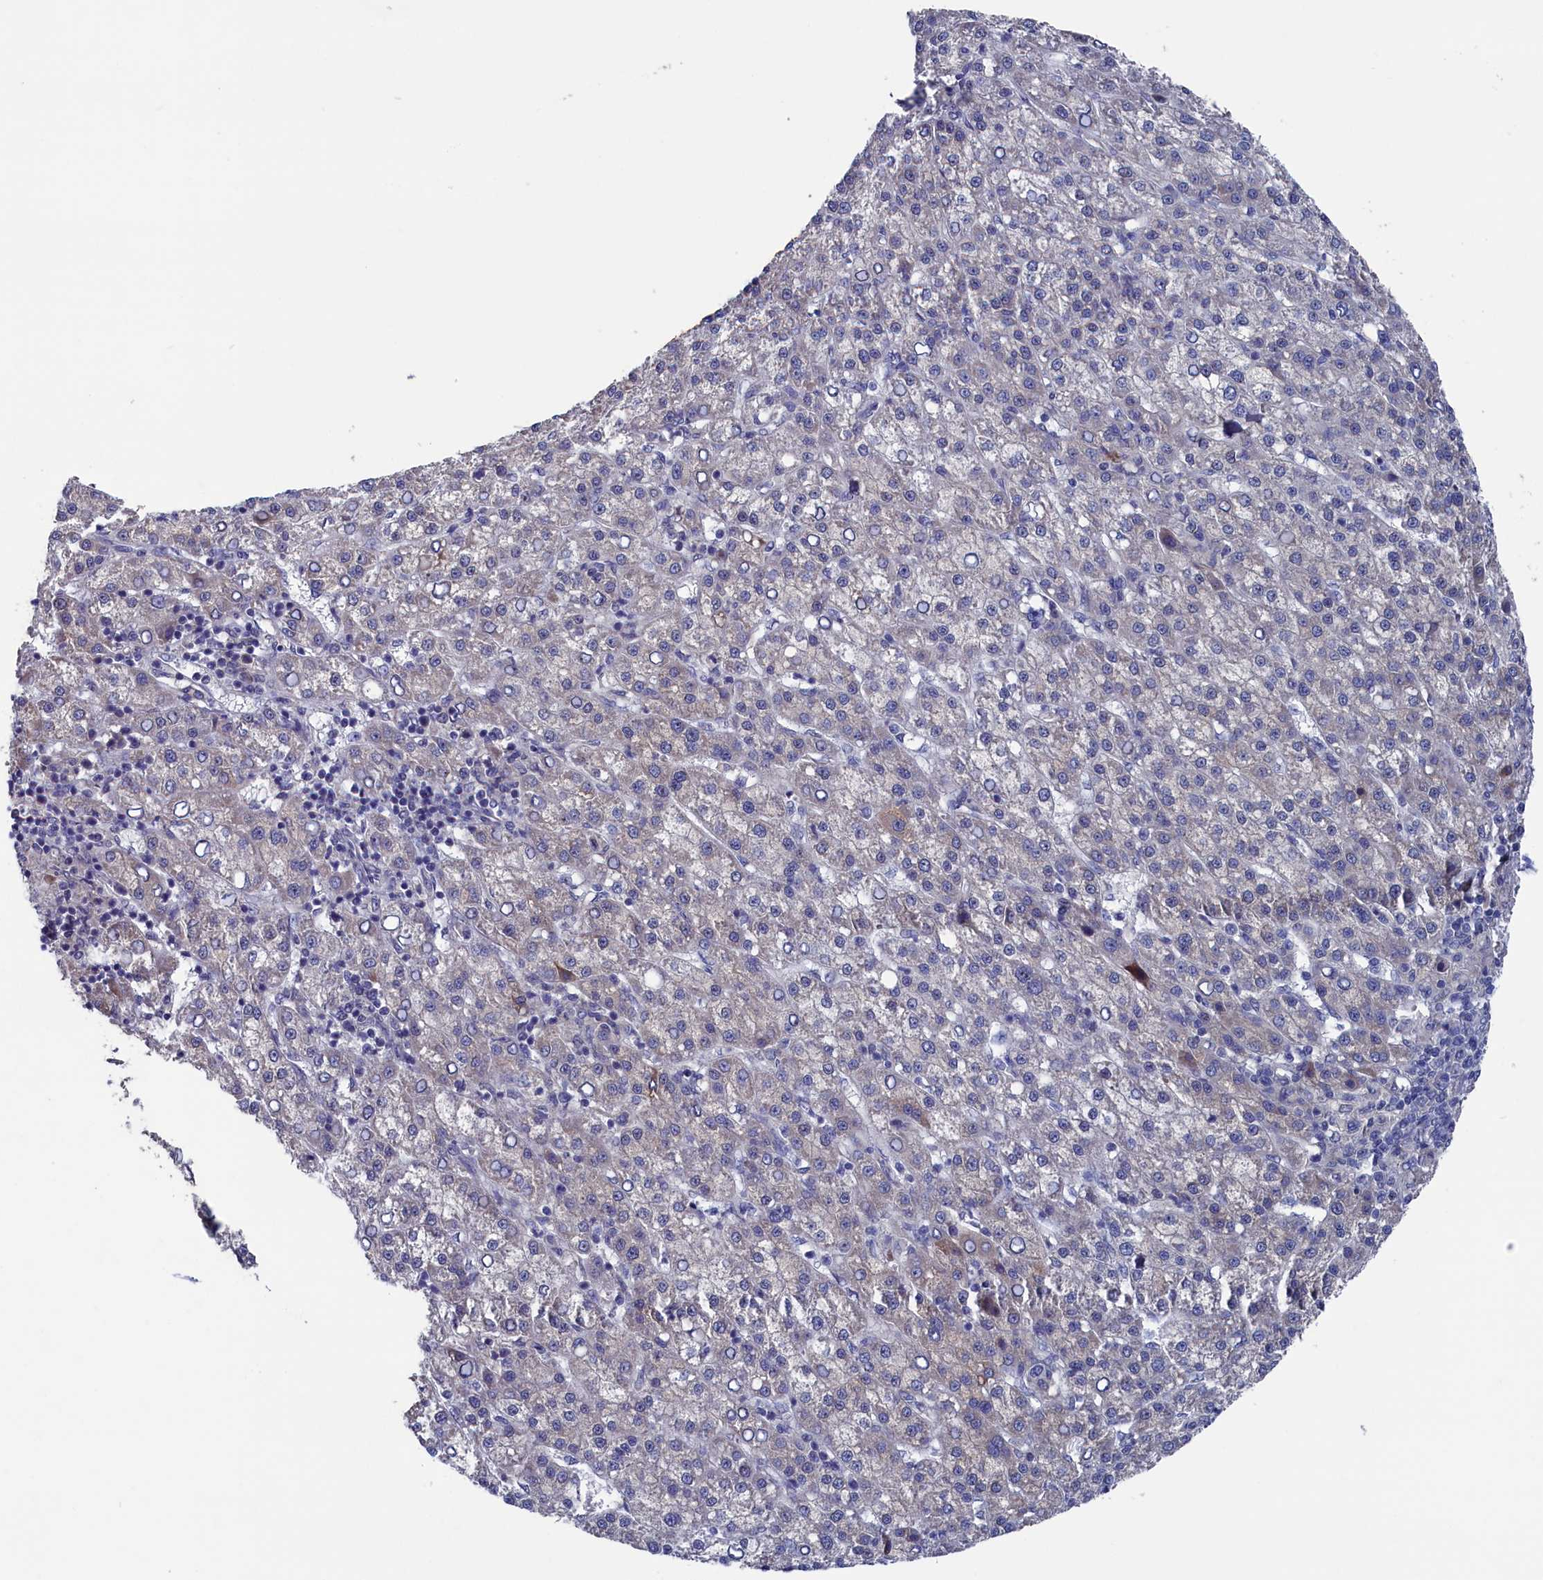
{"staining": {"intensity": "negative", "quantity": "none", "location": "none"}, "tissue": "liver cancer", "cell_type": "Tumor cells", "image_type": "cancer", "snomed": [{"axis": "morphology", "description": "Carcinoma, Hepatocellular, NOS"}, {"axis": "topography", "description": "Liver"}], "caption": "The image displays no staining of tumor cells in liver cancer (hepatocellular carcinoma).", "gene": "SPATA13", "patient": {"sex": "female", "age": 58}}